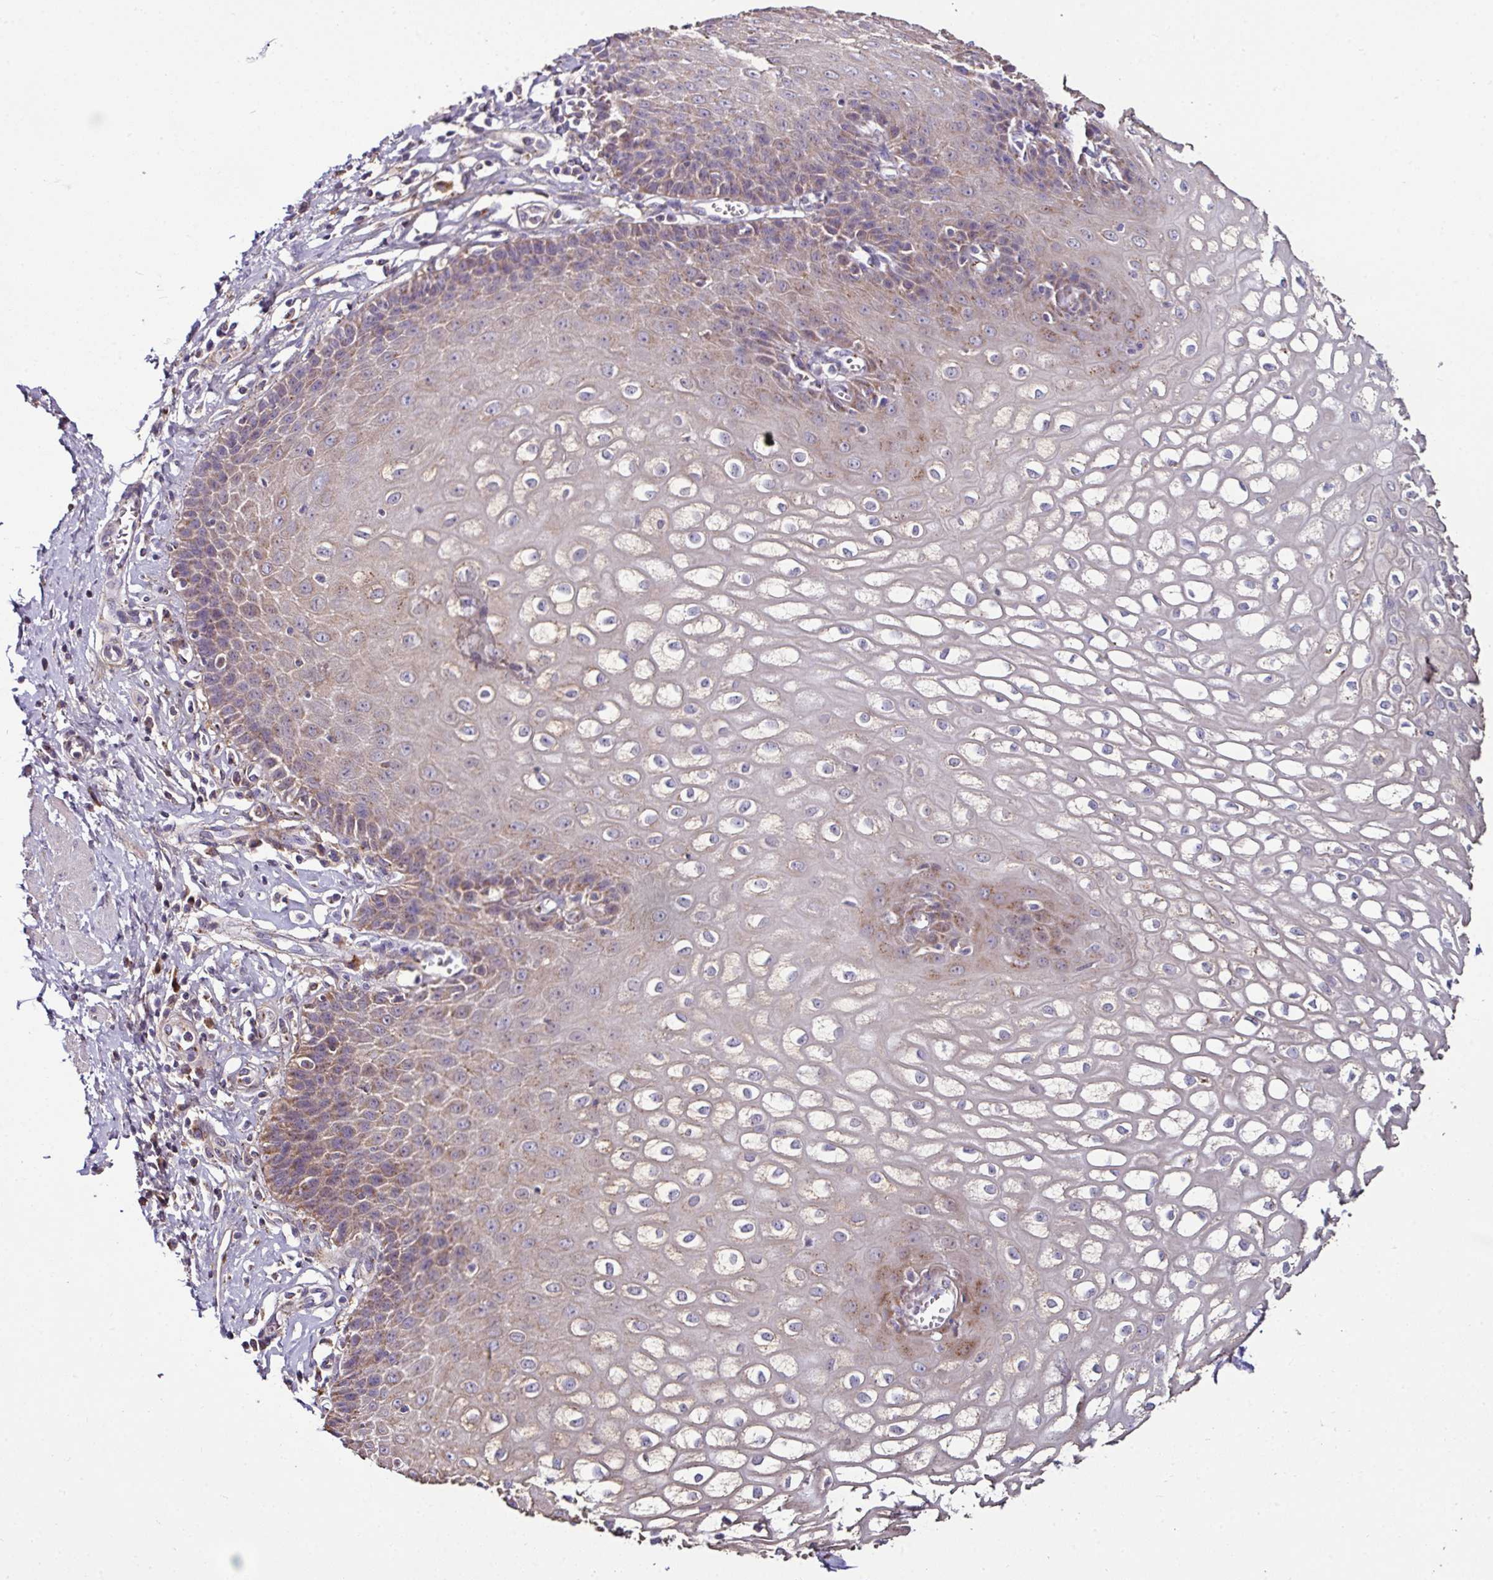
{"staining": {"intensity": "moderate", "quantity": "25%-75%", "location": "cytoplasmic/membranous"}, "tissue": "esophagus", "cell_type": "Squamous epithelial cells", "image_type": "normal", "snomed": [{"axis": "morphology", "description": "Normal tissue, NOS"}, {"axis": "topography", "description": "Esophagus"}], "caption": "Esophagus stained for a protein shows moderate cytoplasmic/membranous positivity in squamous epithelial cells. The staining is performed using DAB (3,3'-diaminobenzidine) brown chromogen to label protein expression. The nuclei are counter-stained blue using hematoxylin.", "gene": "CPD", "patient": {"sex": "male", "age": 67}}